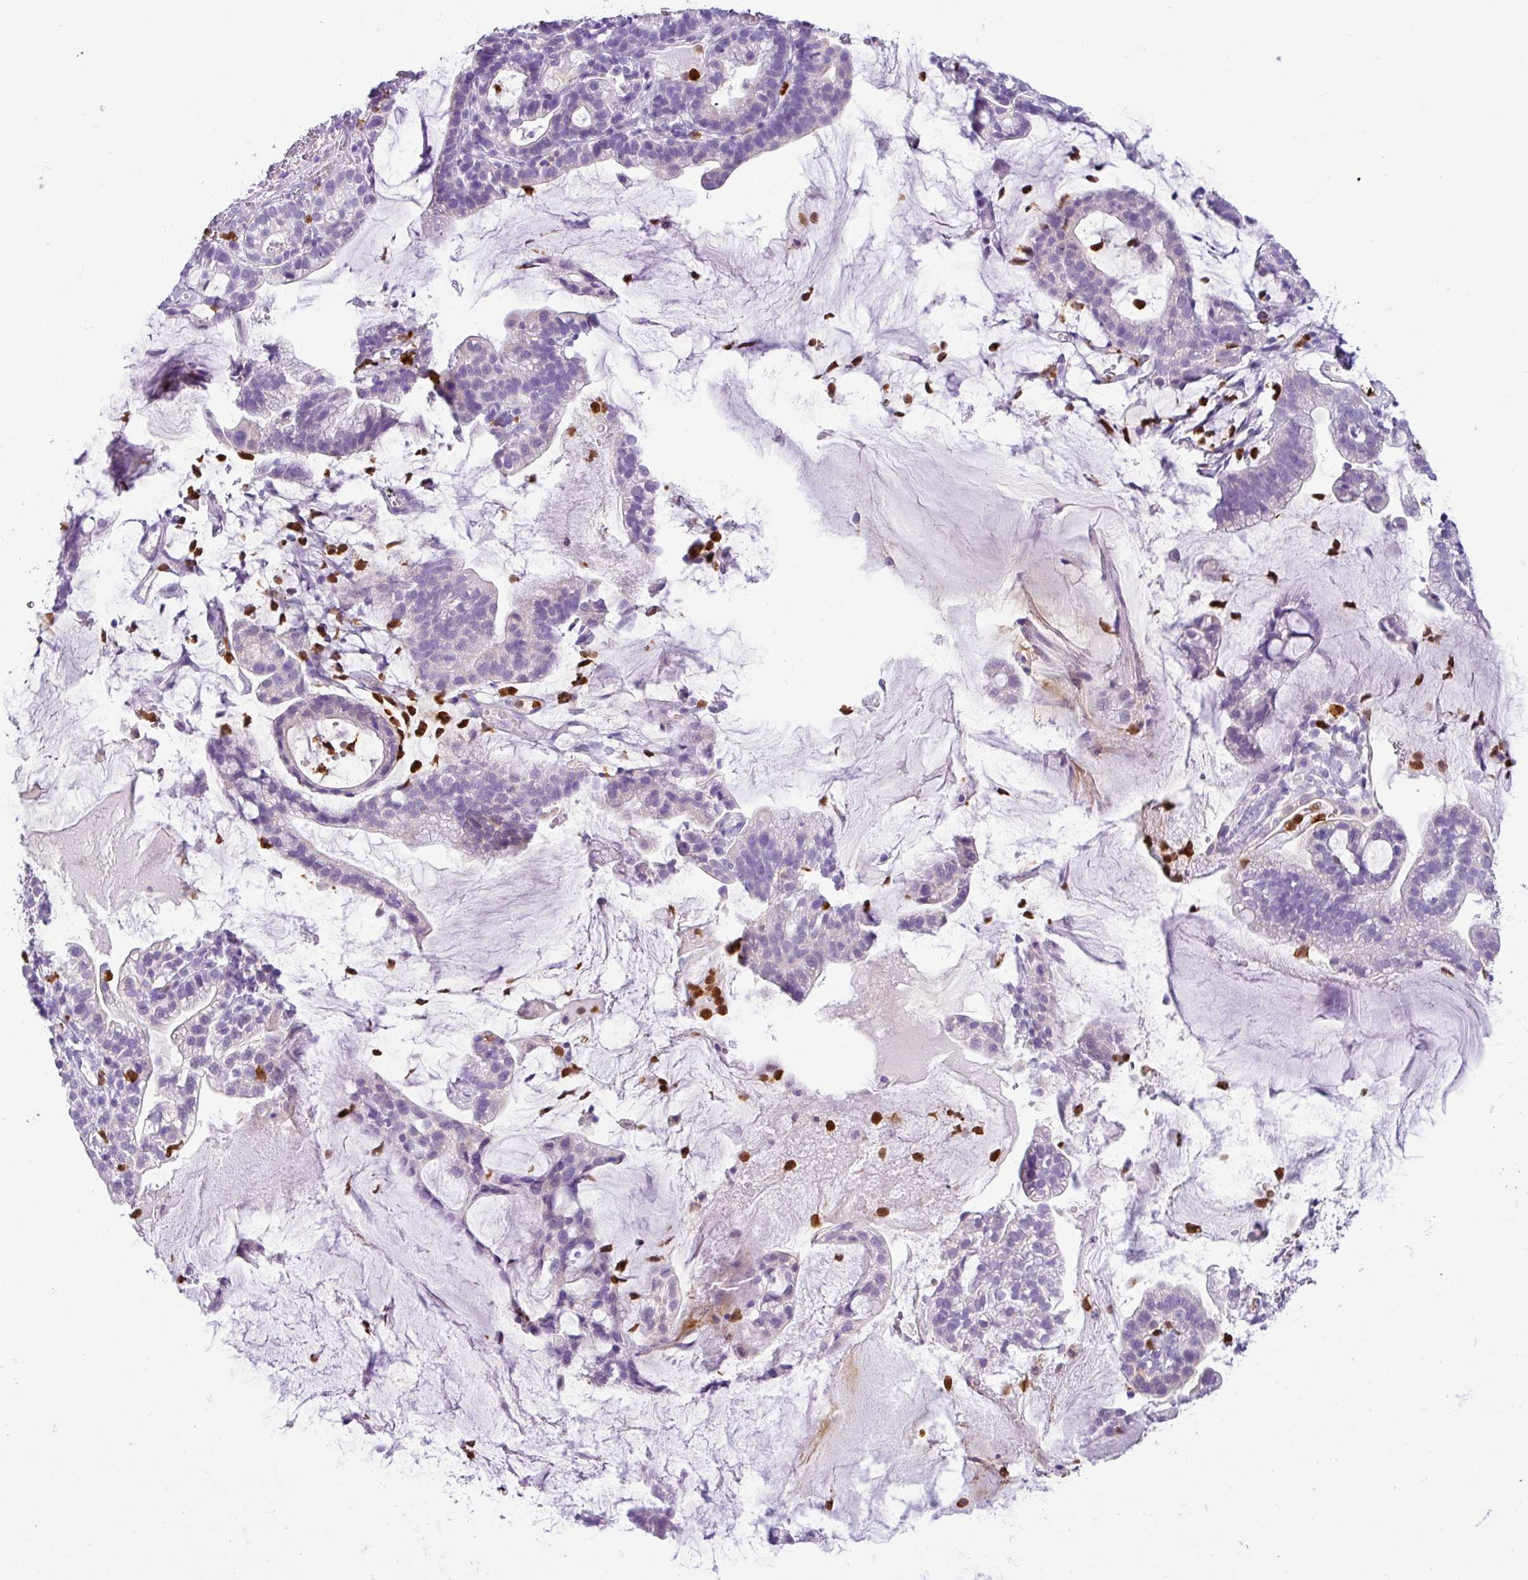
{"staining": {"intensity": "negative", "quantity": "none", "location": "none"}, "tissue": "cervical cancer", "cell_type": "Tumor cells", "image_type": "cancer", "snomed": [{"axis": "morphology", "description": "Adenocarcinoma, NOS"}, {"axis": "topography", "description": "Cervix"}], "caption": "Cervical cancer was stained to show a protein in brown. There is no significant expression in tumor cells.", "gene": "SH2D3C", "patient": {"sex": "female", "age": 41}}